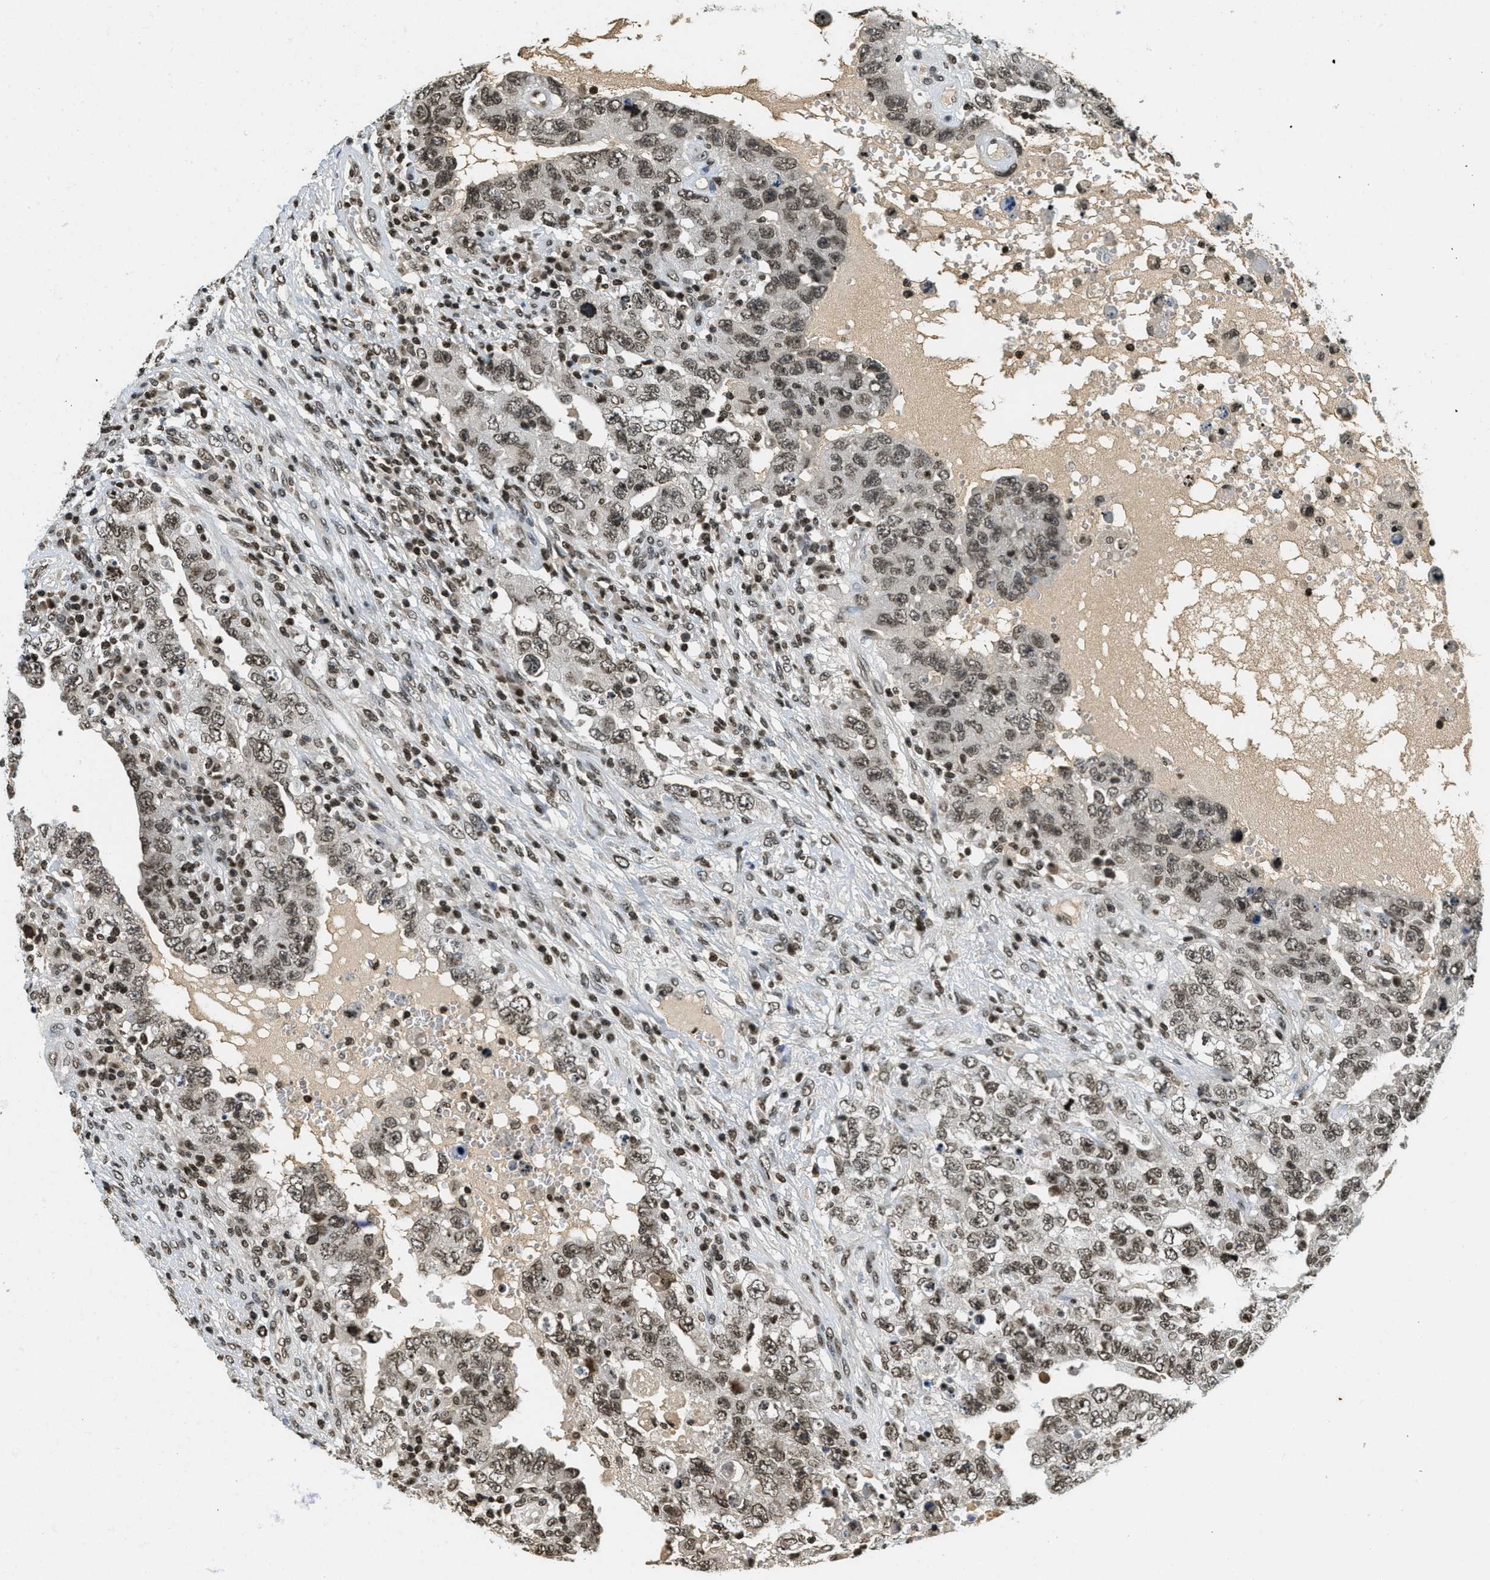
{"staining": {"intensity": "moderate", "quantity": ">75%", "location": "nuclear"}, "tissue": "testis cancer", "cell_type": "Tumor cells", "image_type": "cancer", "snomed": [{"axis": "morphology", "description": "Carcinoma, Embryonal, NOS"}, {"axis": "topography", "description": "Testis"}], "caption": "DAB (3,3'-diaminobenzidine) immunohistochemical staining of testis cancer (embryonal carcinoma) shows moderate nuclear protein staining in about >75% of tumor cells.", "gene": "LDB2", "patient": {"sex": "male", "age": 26}}